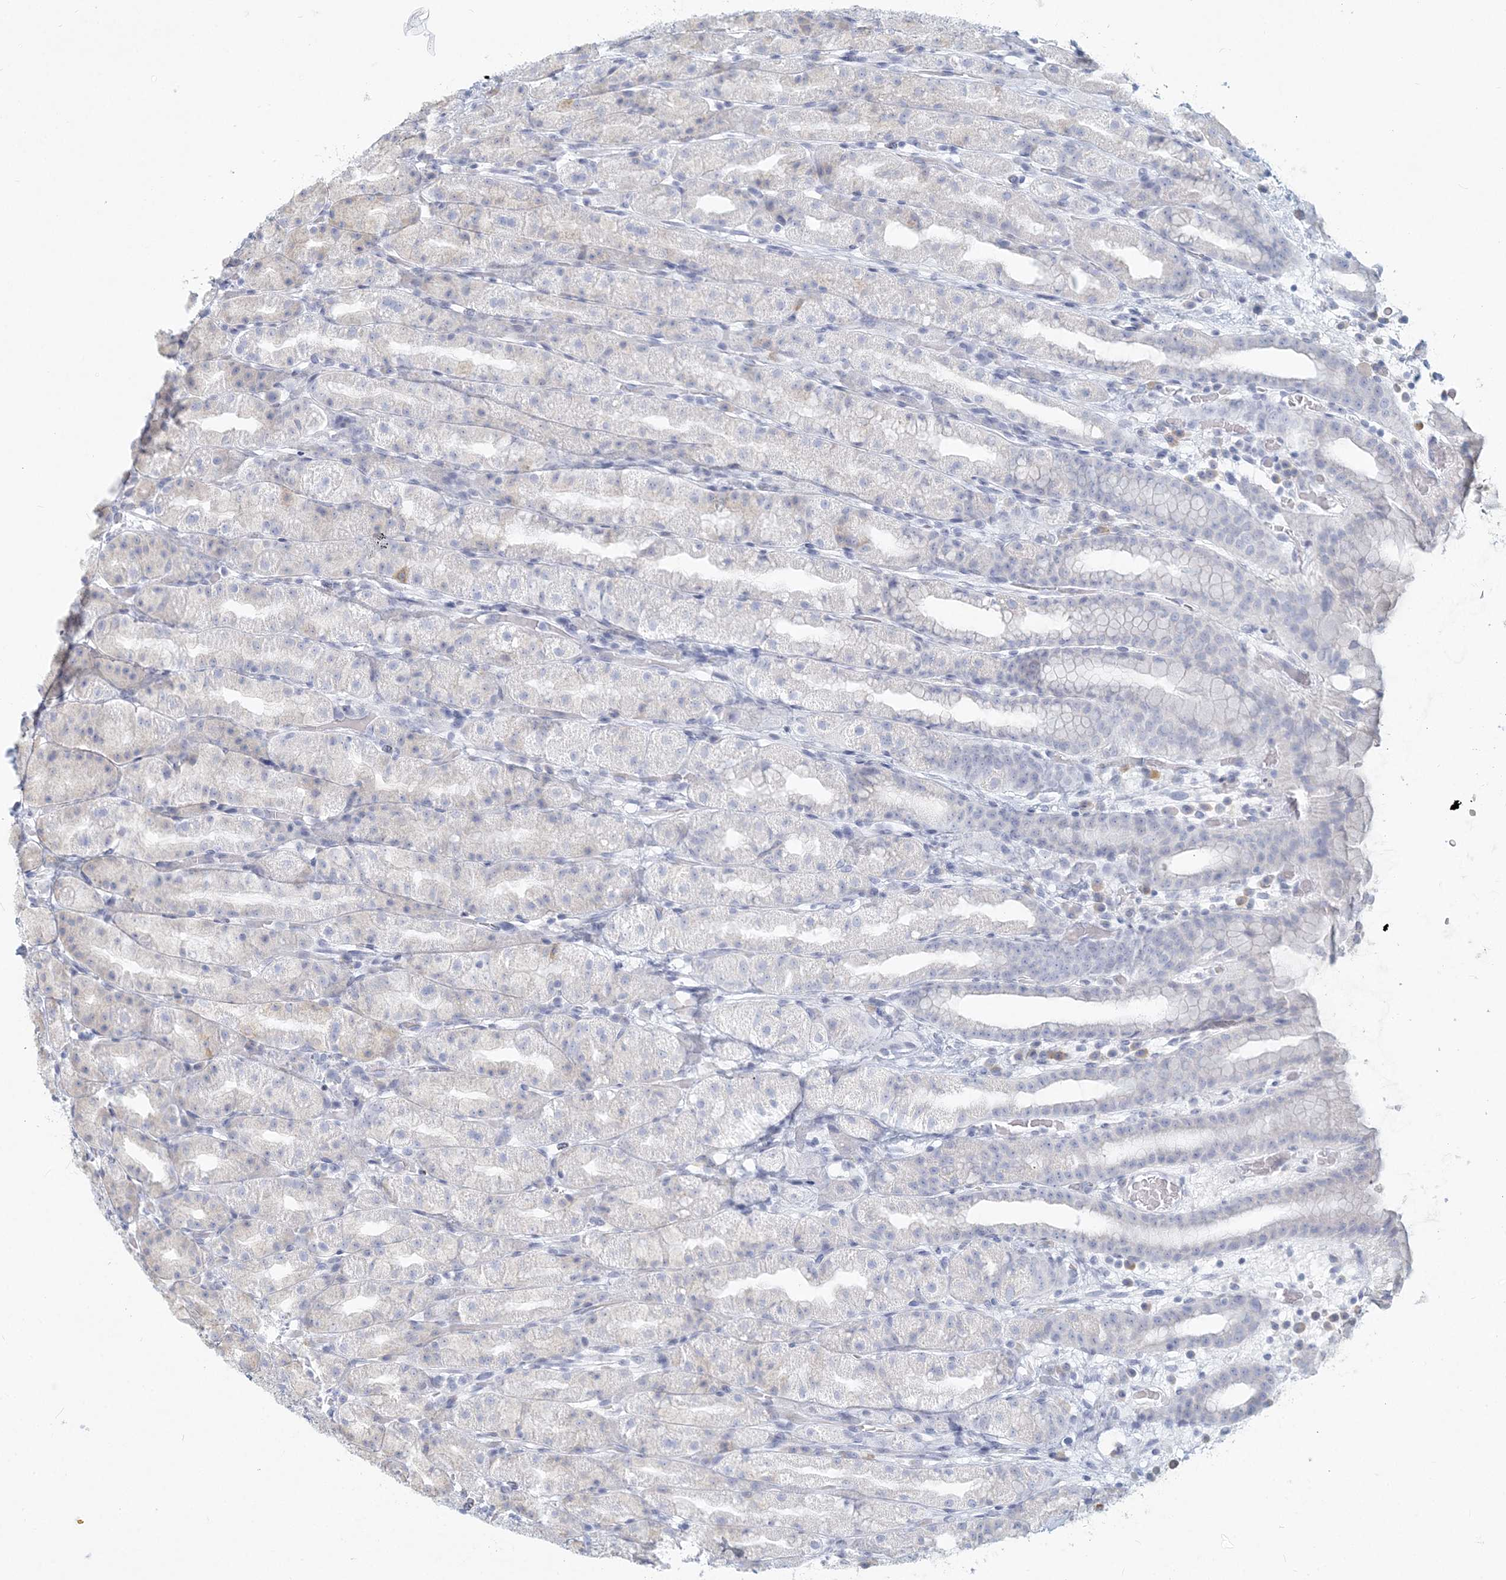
{"staining": {"intensity": "negative", "quantity": "none", "location": "none"}, "tissue": "stomach", "cell_type": "Glandular cells", "image_type": "normal", "snomed": [{"axis": "morphology", "description": "Normal tissue, NOS"}, {"axis": "topography", "description": "Stomach, upper"}], "caption": "Human stomach stained for a protein using IHC reveals no staining in glandular cells.", "gene": "CSN1S1", "patient": {"sex": "male", "age": 68}}